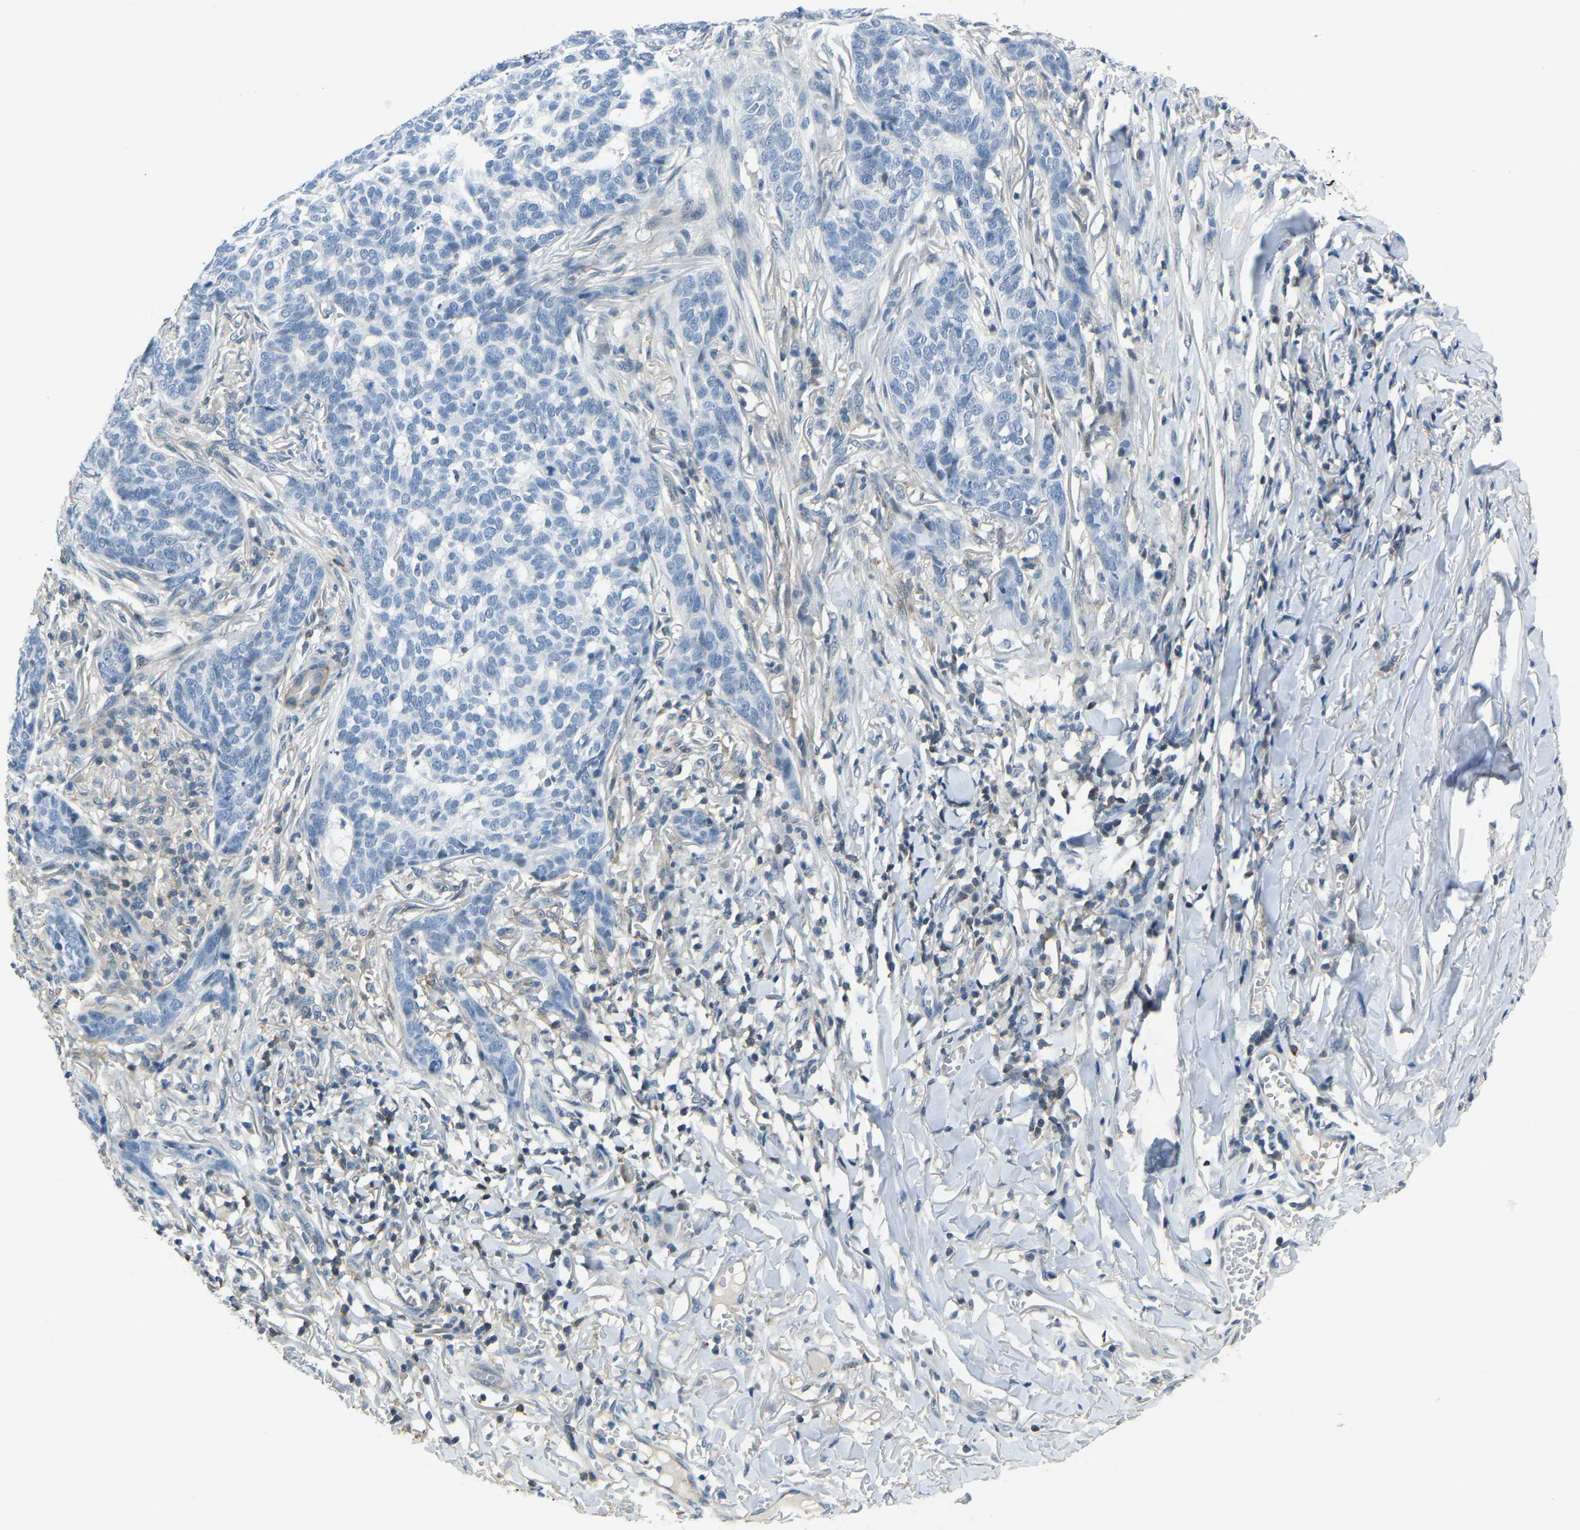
{"staining": {"intensity": "negative", "quantity": "none", "location": "none"}, "tissue": "skin cancer", "cell_type": "Tumor cells", "image_type": "cancer", "snomed": [{"axis": "morphology", "description": "Basal cell carcinoma"}, {"axis": "topography", "description": "Skin"}], "caption": "Tumor cells are negative for brown protein staining in skin basal cell carcinoma.", "gene": "XIRP1", "patient": {"sex": "male", "age": 85}}